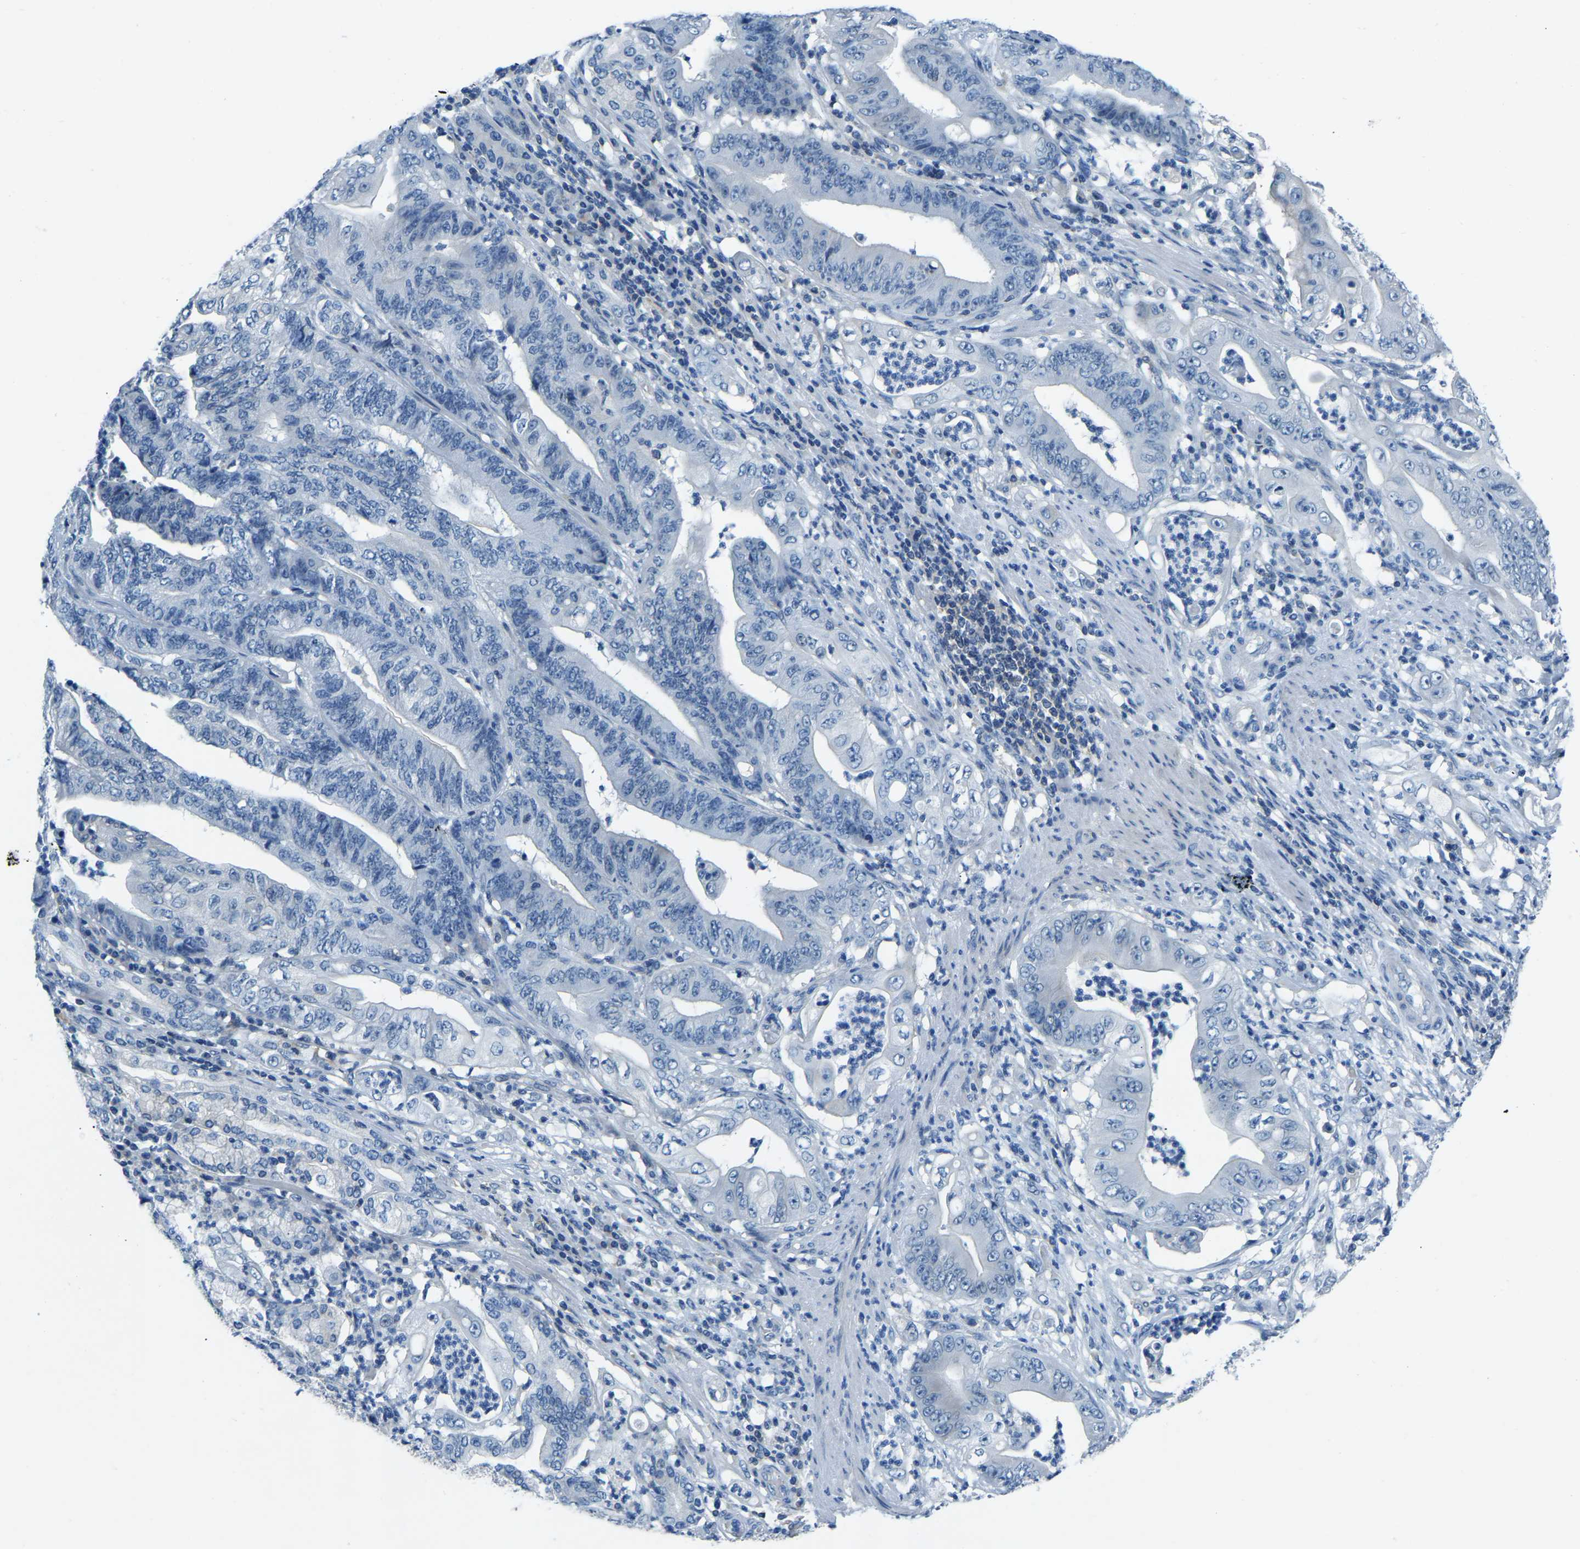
{"staining": {"intensity": "negative", "quantity": "none", "location": "none"}, "tissue": "stomach cancer", "cell_type": "Tumor cells", "image_type": "cancer", "snomed": [{"axis": "morphology", "description": "Adenocarcinoma, NOS"}, {"axis": "topography", "description": "Stomach"}], "caption": "This photomicrograph is of stomach cancer stained with immunohistochemistry to label a protein in brown with the nuclei are counter-stained blue. There is no positivity in tumor cells.", "gene": "XIRP1", "patient": {"sex": "female", "age": 73}}